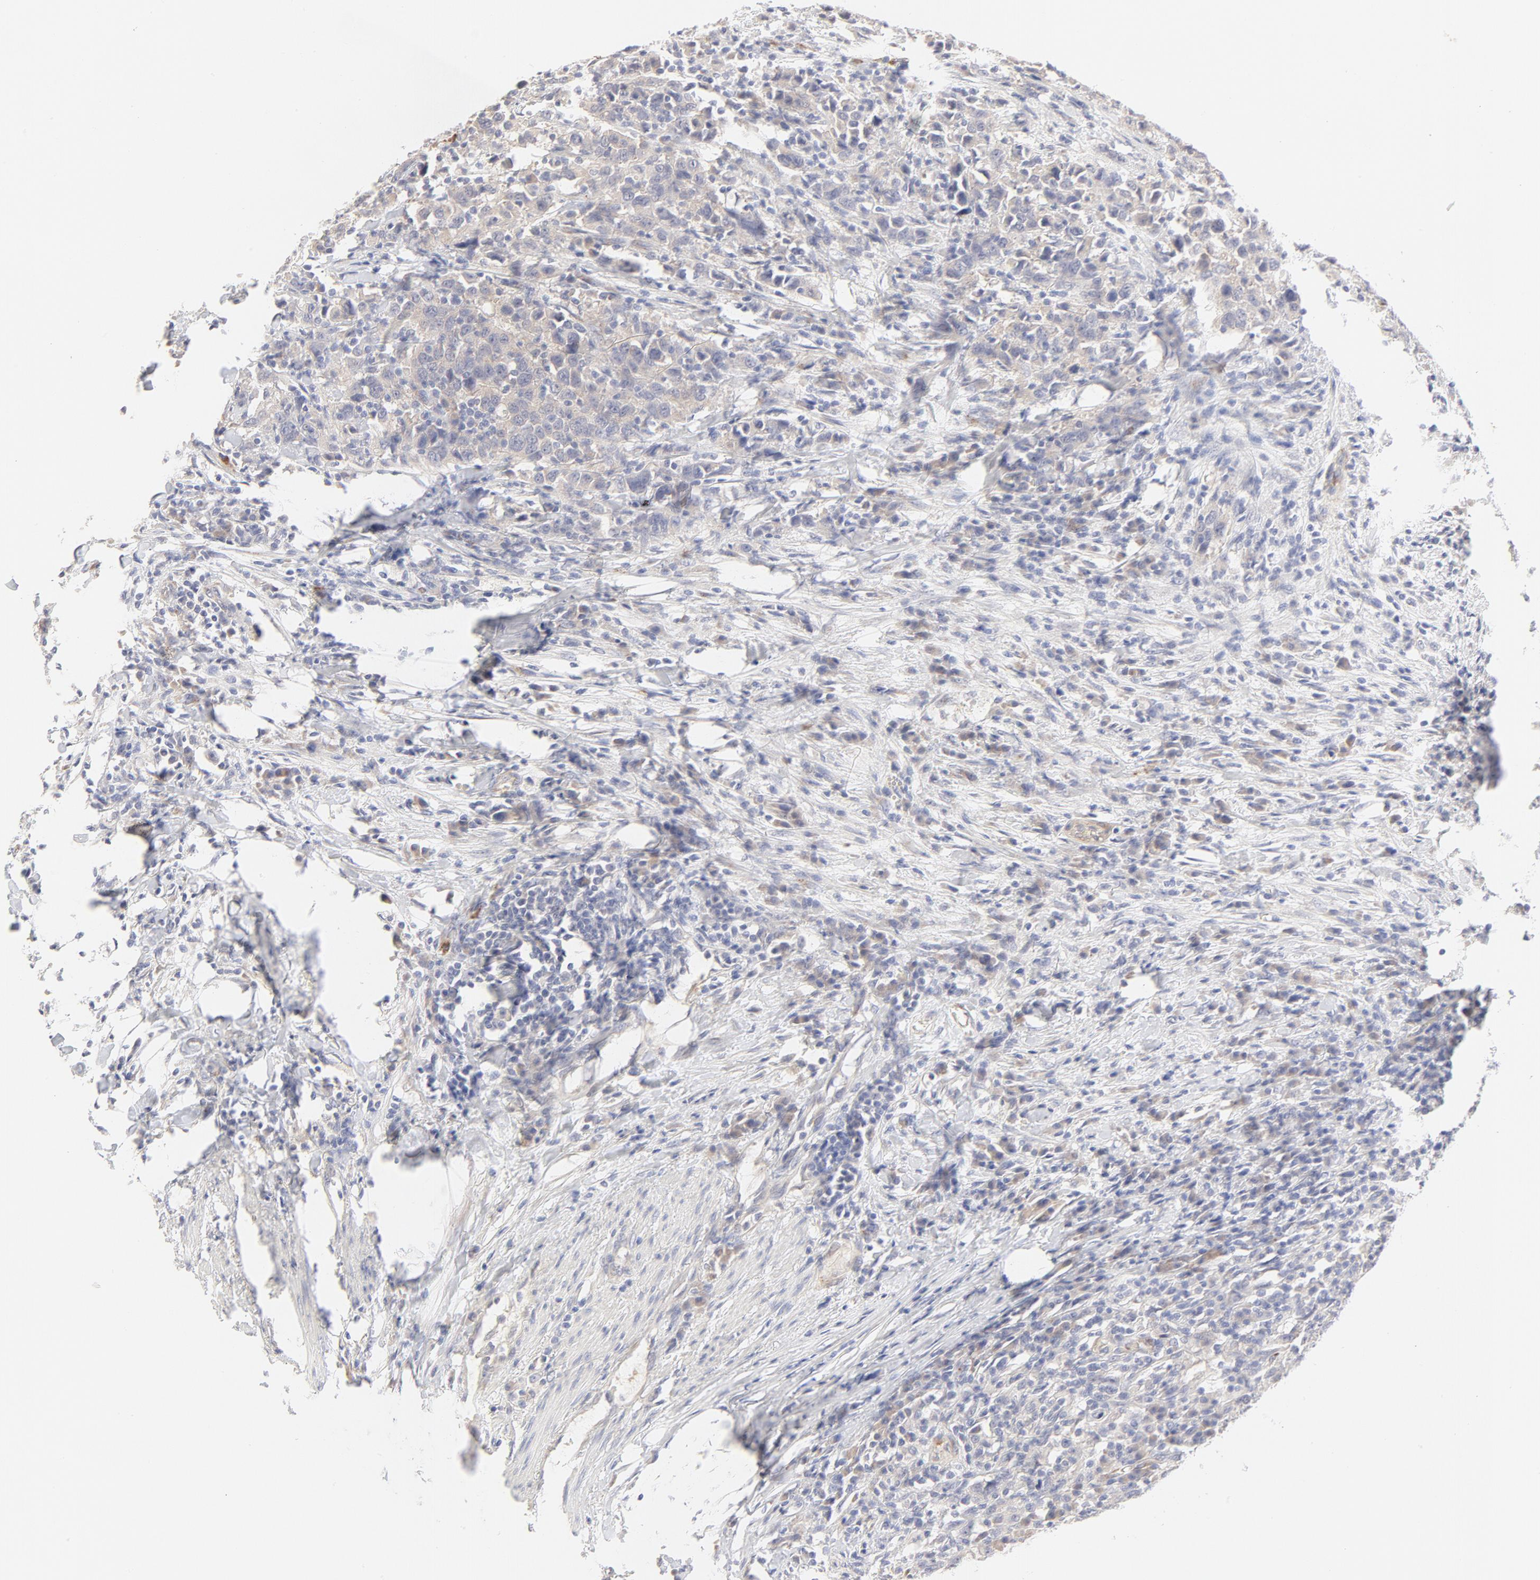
{"staining": {"intensity": "weak", "quantity": "25%-75%", "location": "cytoplasmic/membranous"}, "tissue": "urothelial cancer", "cell_type": "Tumor cells", "image_type": "cancer", "snomed": [{"axis": "morphology", "description": "Urothelial carcinoma, High grade"}, {"axis": "topography", "description": "Urinary bladder"}], "caption": "Urothelial cancer stained for a protein reveals weak cytoplasmic/membranous positivity in tumor cells.", "gene": "NKX2-2", "patient": {"sex": "male", "age": 61}}